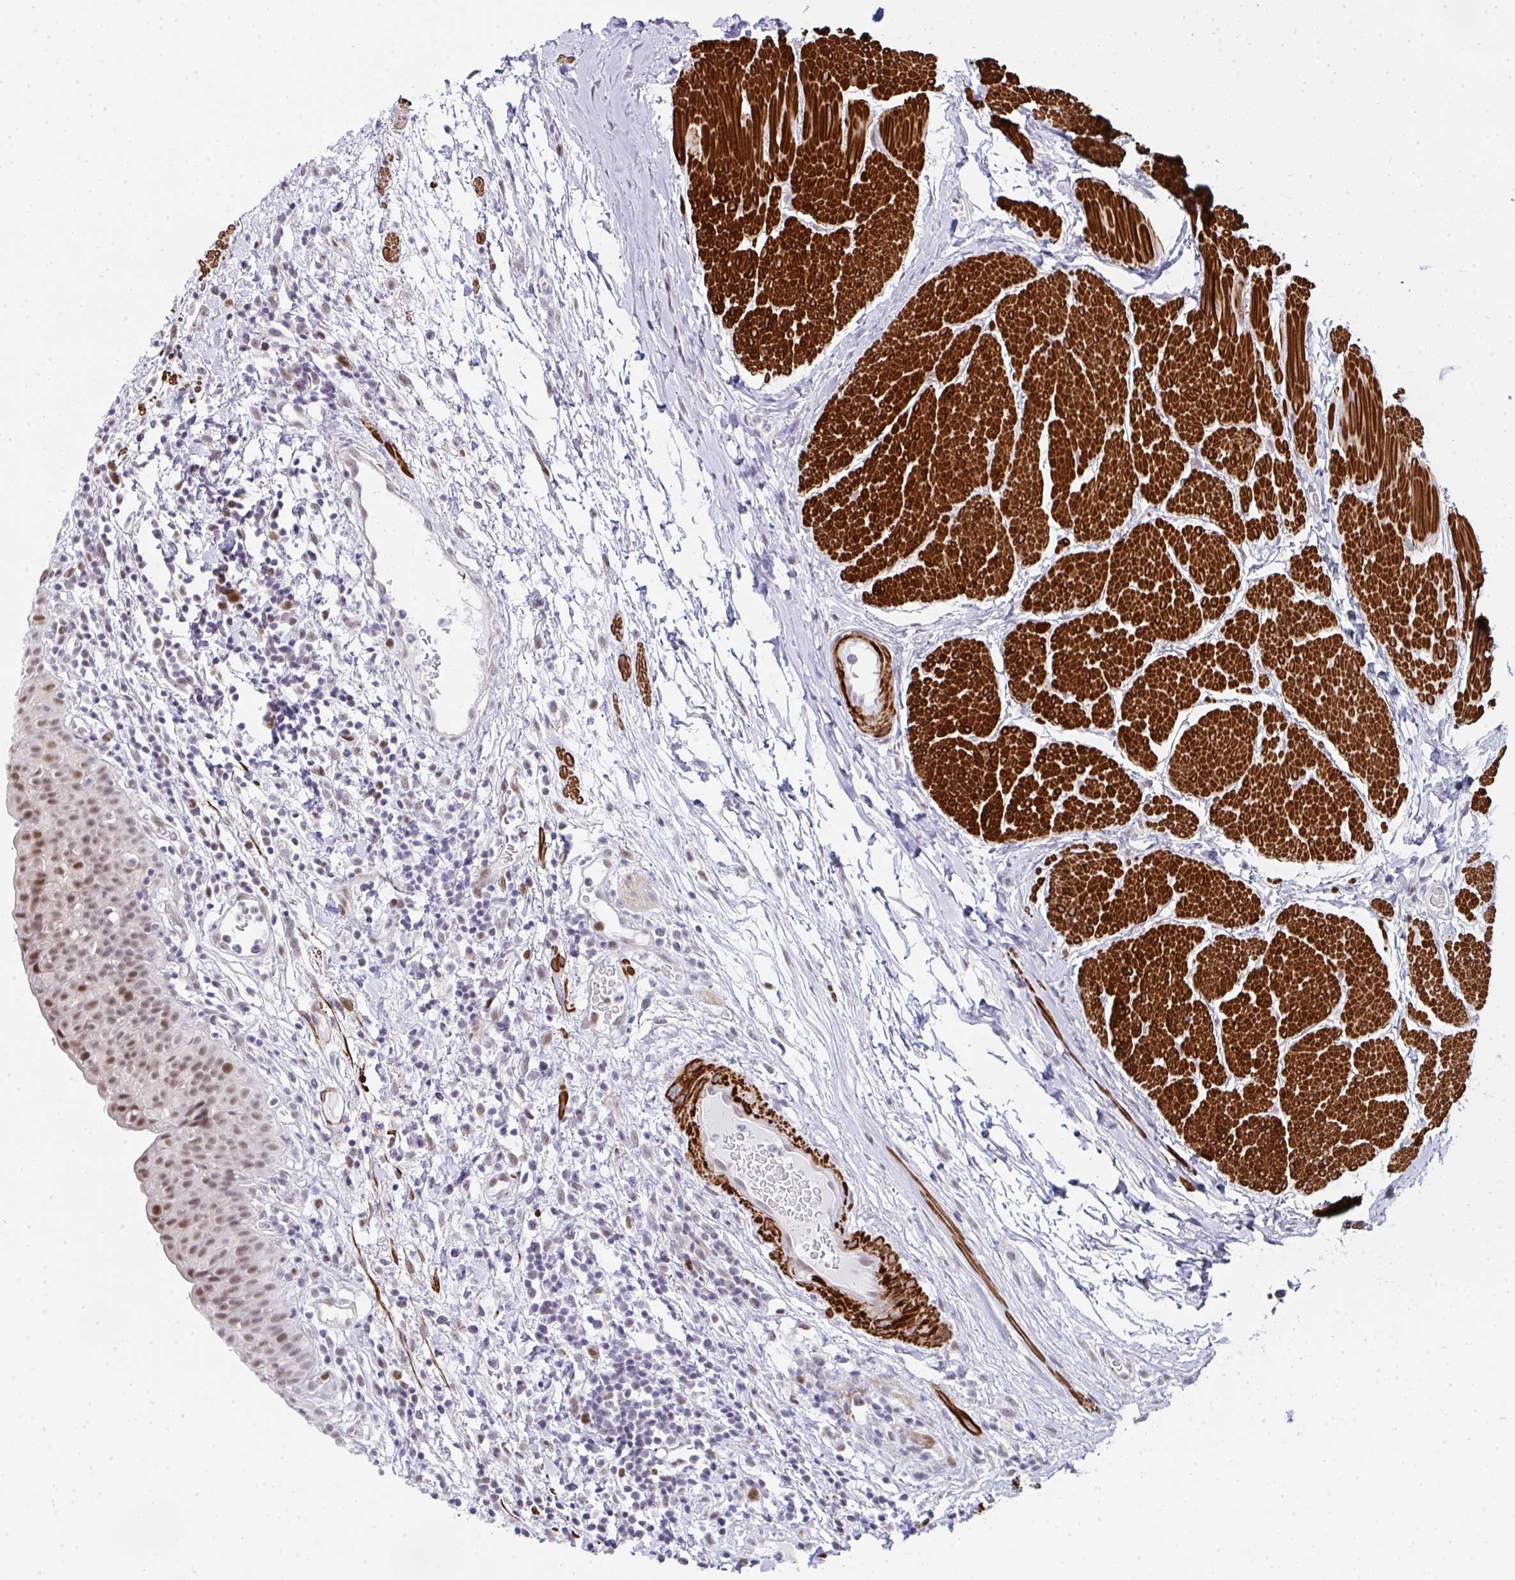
{"staining": {"intensity": "moderate", "quantity": "25%-75%", "location": "nuclear"}, "tissue": "urinary bladder", "cell_type": "Urothelial cells", "image_type": "normal", "snomed": [{"axis": "morphology", "description": "Normal tissue, NOS"}, {"axis": "morphology", "description": "Inflammation, NOS"}, {"axis": "topography", "description": "Urinary bladder"}], "caption": "The immunohistochemical stain shows moderate nuclear expression in urothelial cells of benign urinary bladder.", "gene": "GINS2", "patient": {"sex": "male", "age": 57}}